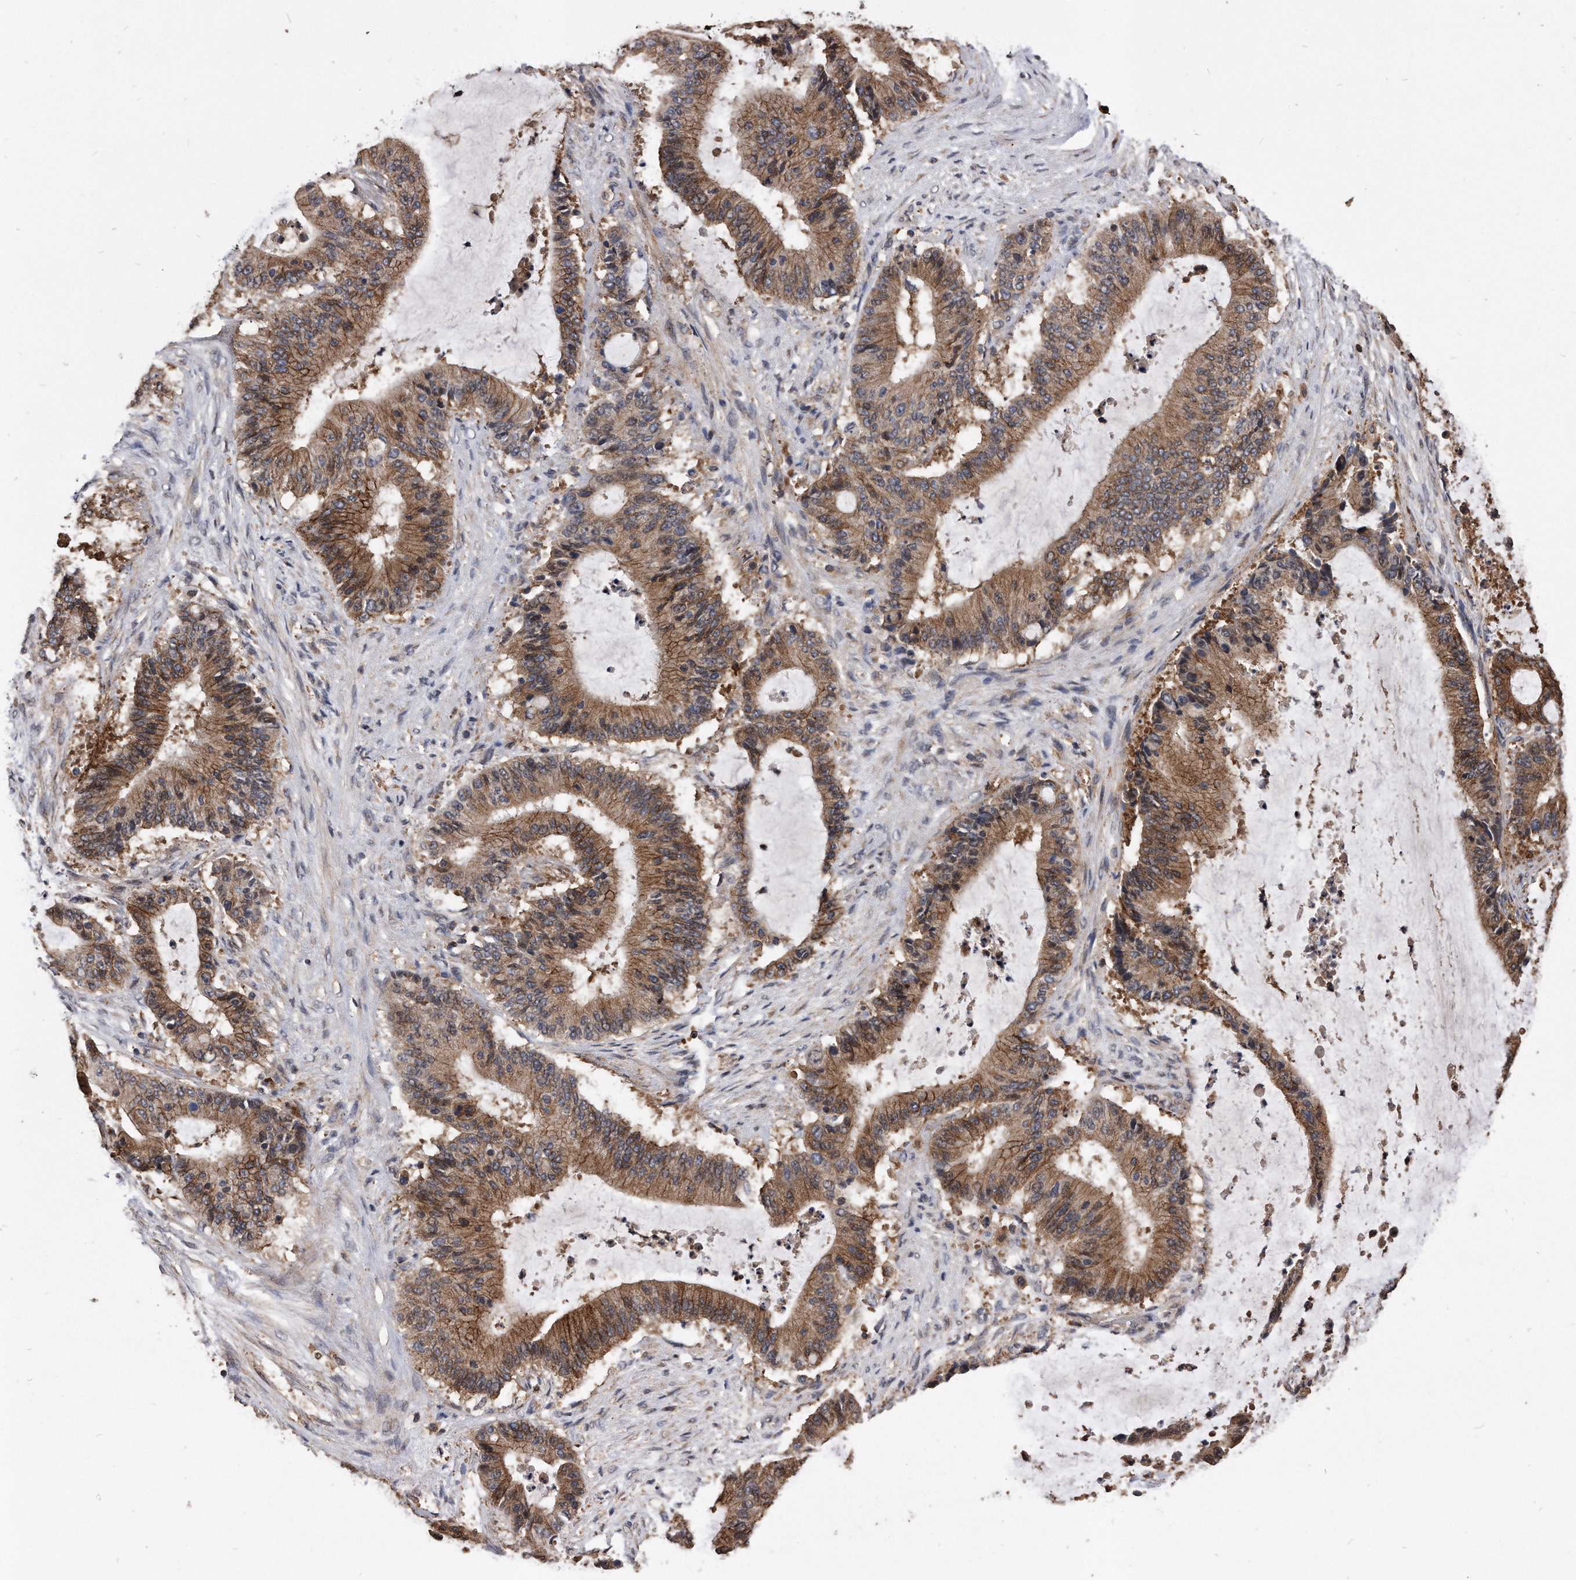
{"staining": {"intensity": "moderate", "quantity": ">75%", "location": "cytoplasmic/membranous"}, "tissue": "liver cancer", "cell_type": "Tumor cells", "image_type": "cancer", "snomed": [{"axis": "morphology", "description": "Normal tissue, NOS"}, {"axis": "morphology", "description": "Cholangiocarcinoma"}, {"axis": "topography", "description": "Liver"}, {"axis": "topography", "description": "Peripheral nerve tissue"}], "caption": "Immunohistochemical staining of liver cancer displays medium levels of moderate cytoplasmic/membranous protein staining in about >75% of tumor cells.", "gene": "IL20RA", "patient": {"sex": "female", "age": 73}}